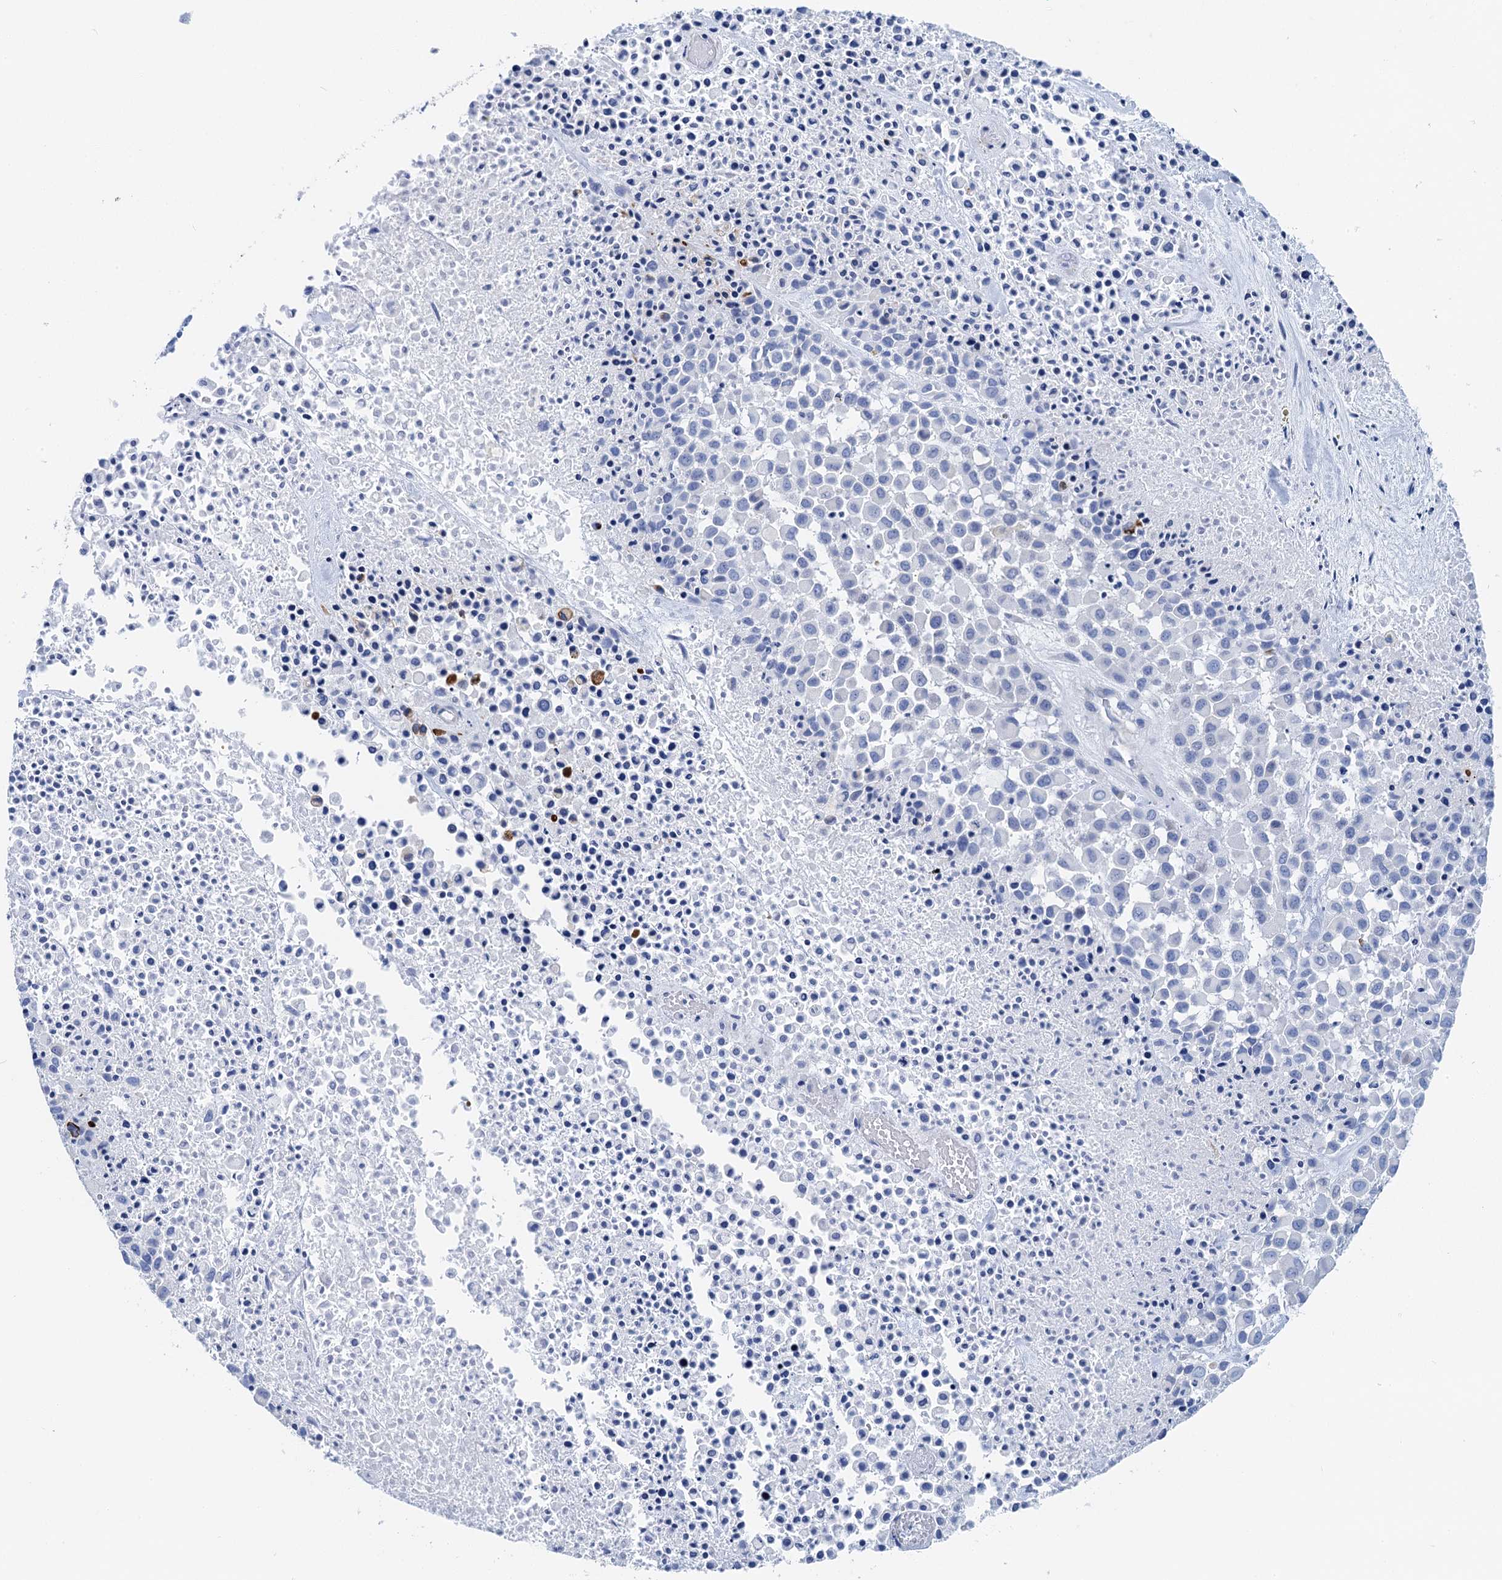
{"staining": {"intensity": "negative", "quantity": "none", "location": "none"}, "tissue": "melanoma", "cell_type": "Tumor cells", "image_type": "cancer", "snomed": [{"axis": "morphology", "description": "Malignant melanoma, Metastatic site"}, {"axis": "topography", "description": "Skin"}], "caption": "Protein analysis of melanoma shows no significant positivity in tumor cells.", "gene": "NLRP10", "patient": {"sex": "female", "age": 81}}